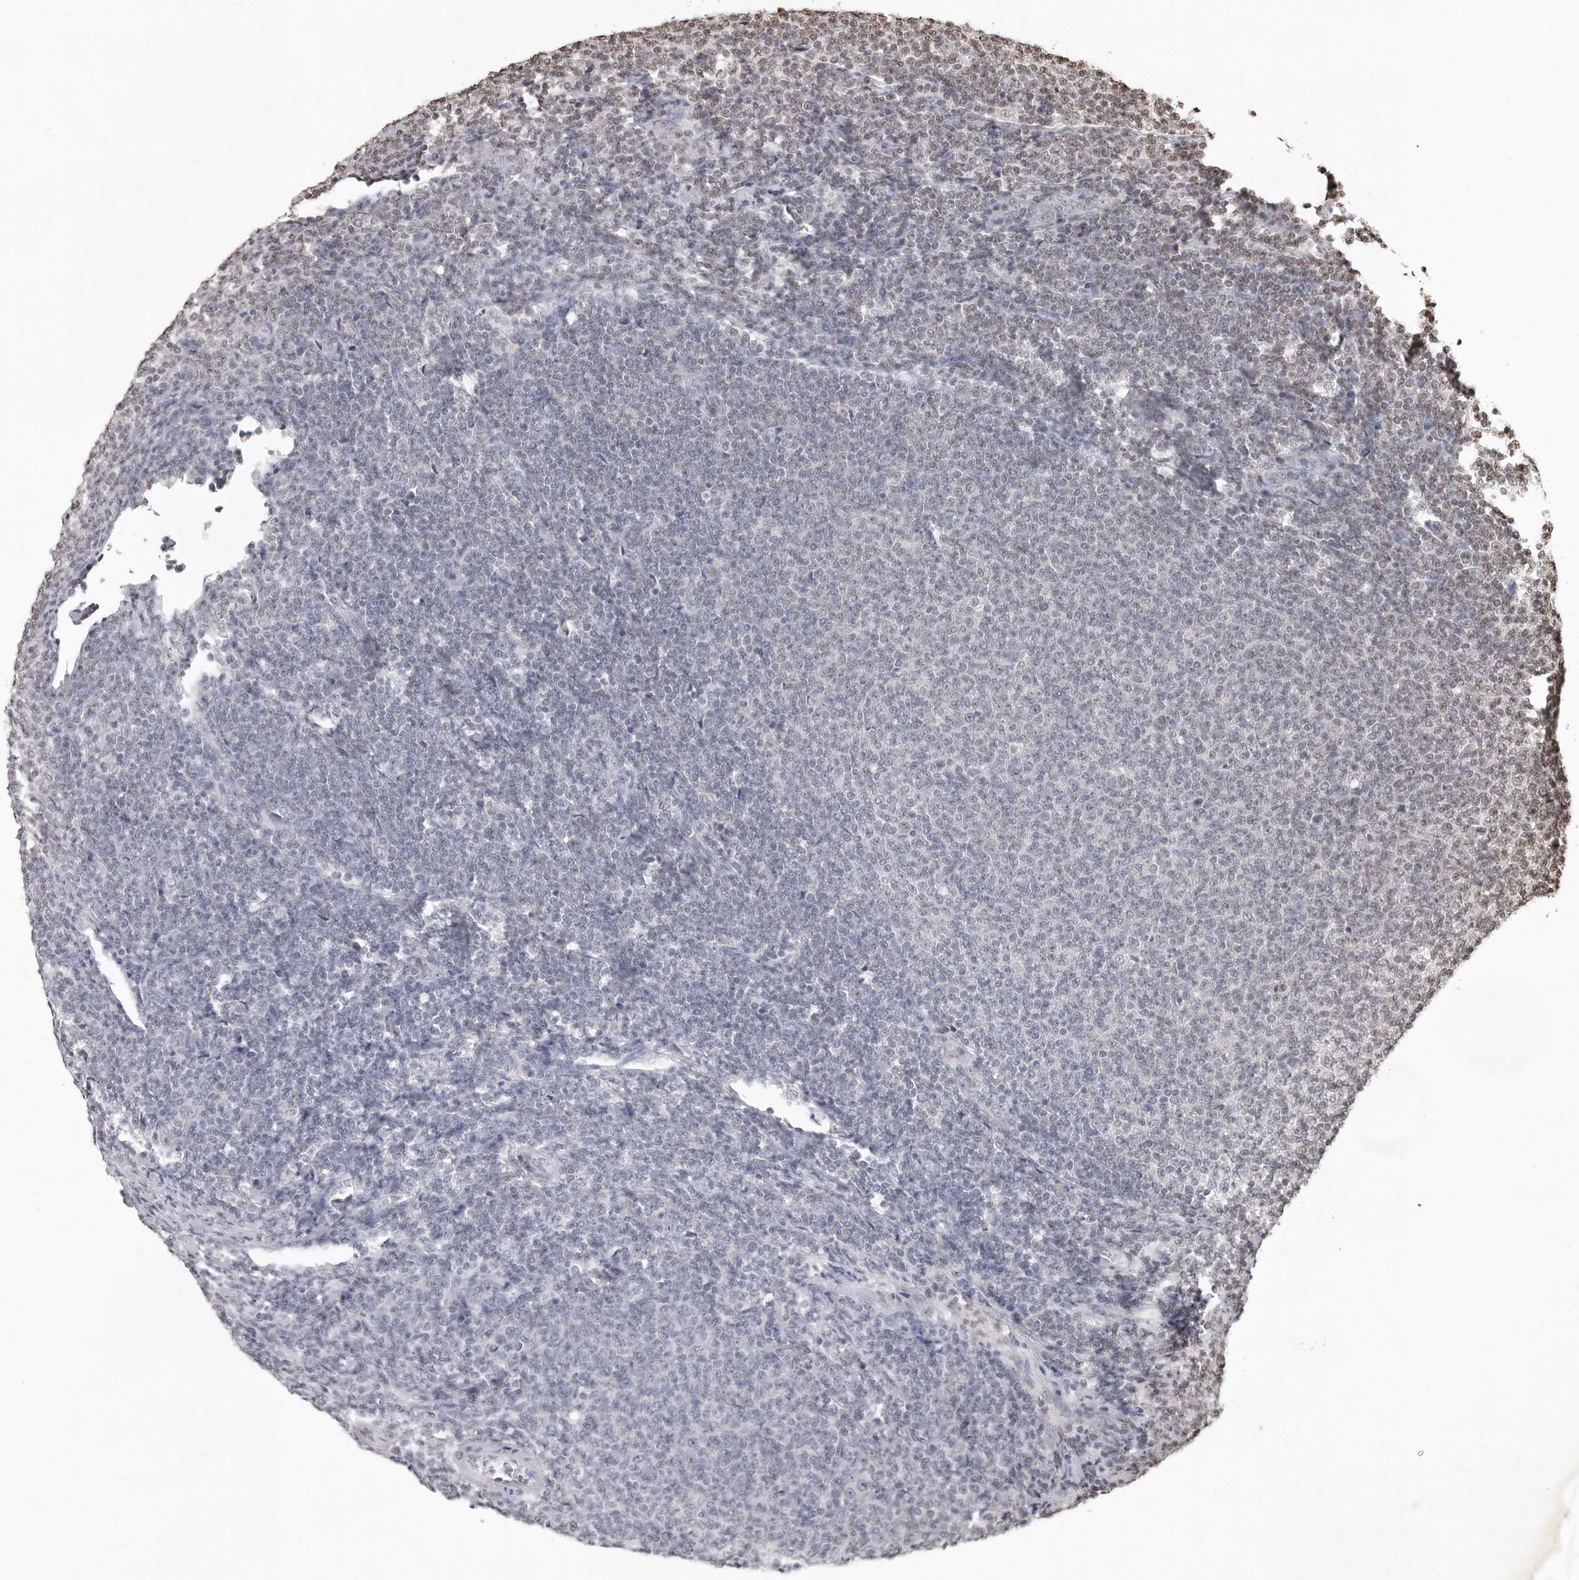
{"staining": {"intensity": "negative", "quantity": "none", "location": "none"}, "tissue": "lymphoma", "cell_type": "Tumor cells", "image_type": "cancer", "snomed": [{"axis": "morphology", "description": "Malignant lymphoma, non-Hodgkin's type, Low grade"}, {"axis": "topography", "description": "Lymph node"}], "caption": "Immunohistochemistry (IHC) histopathology image of neoplastic tissue: human lymphoma stained with DAB (3,3'-diaminobenzidine) displays no significant protein staining in tumor cells.", "gene": "WDR45", "patient": {"sex": "male", "age": 66}}